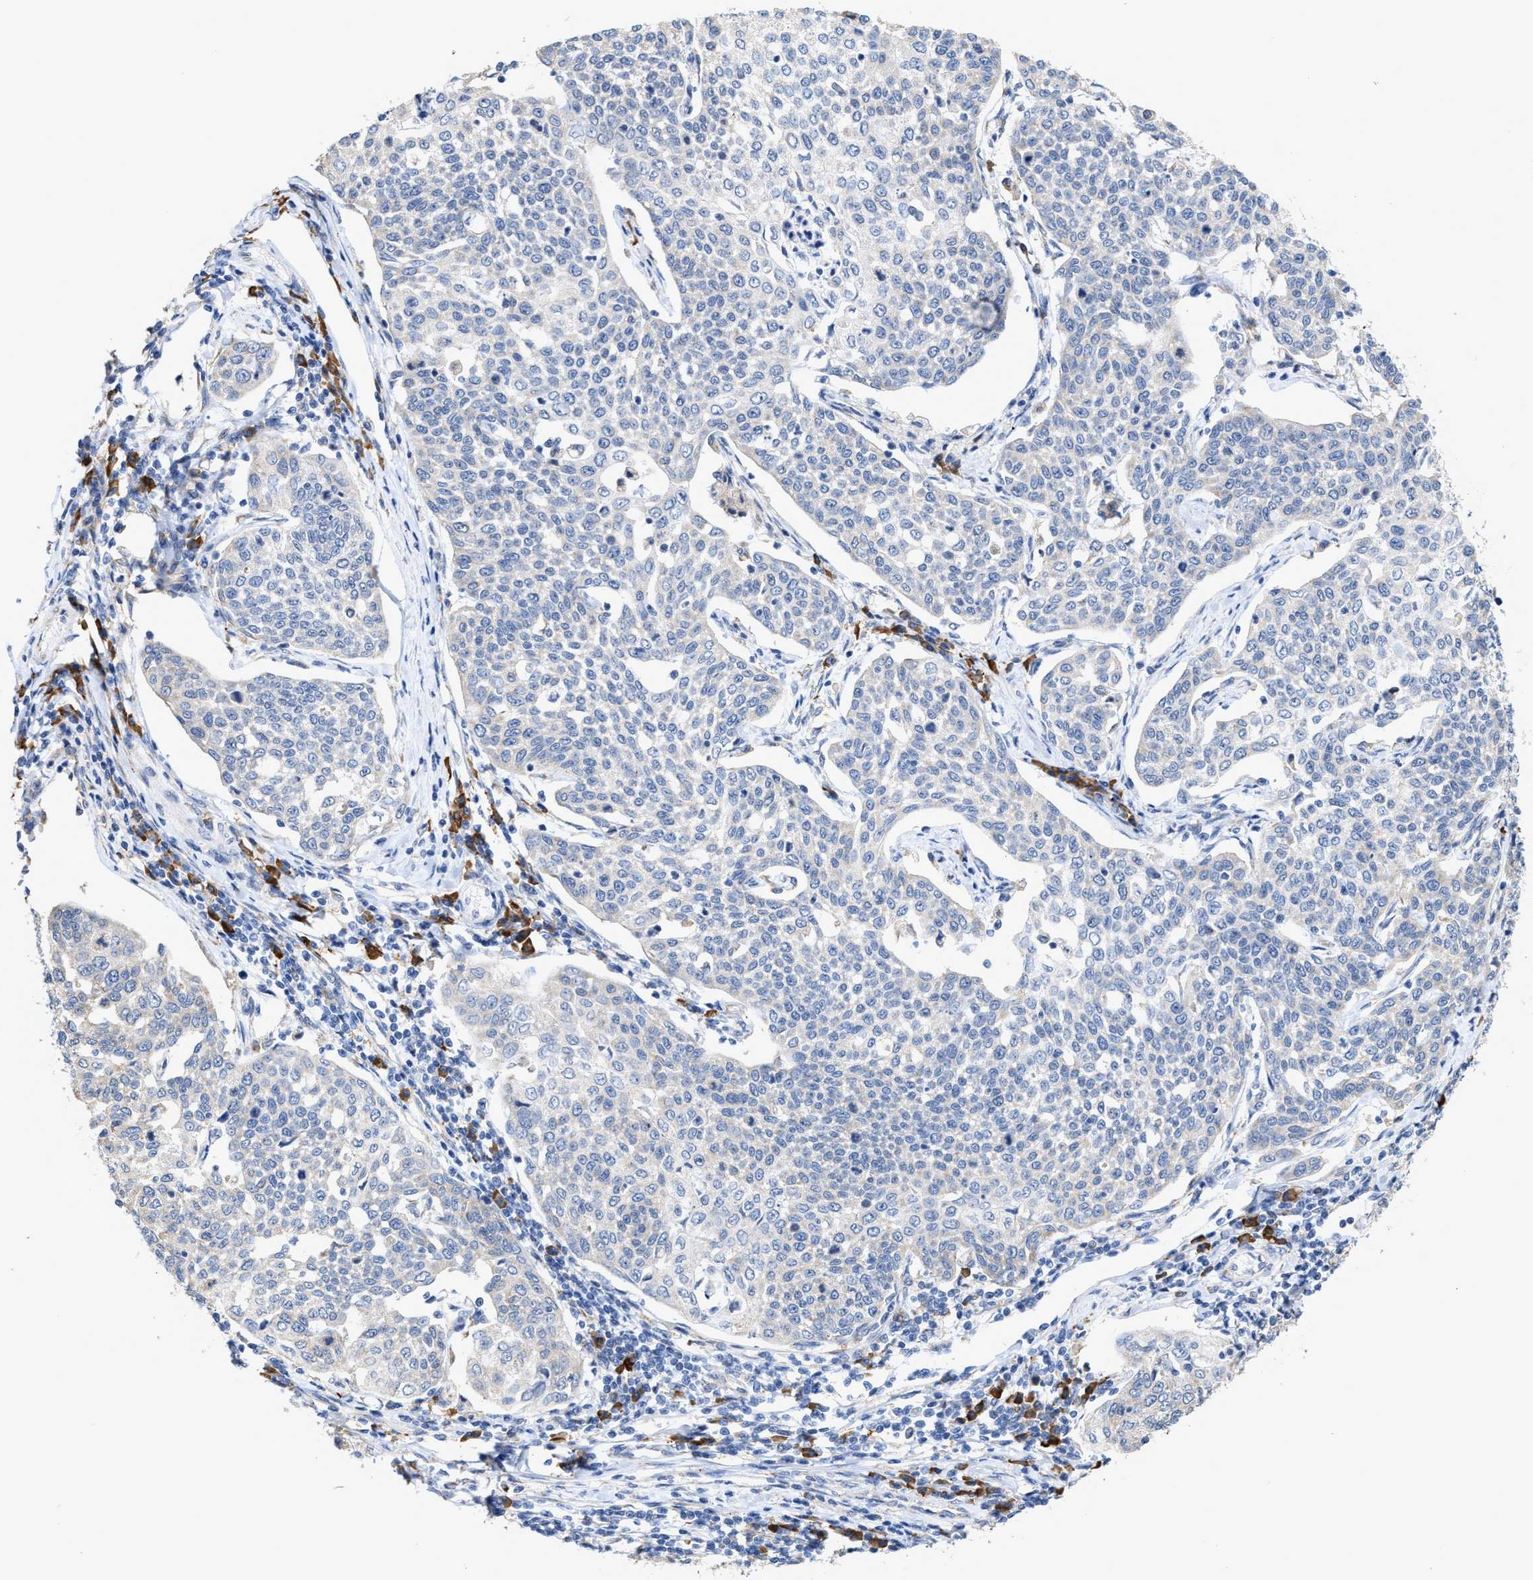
{"staining": {"intensity": "negative", "quantity": "none", "location": "none"}, "tissue": "cervical cancer", "cell_type": "Tumor cells", "image_type": "cancer", "snomed": [{"axis": "morphology", "description": "Squamous cell carcinoma, NOS"}, {"axis": "topography", "description": "Cervix"}], "caption": "Tumor cells are negative for protein expression in human cervical cancer (squamous cell carcinoma). The staining is performed using DAB (3,3'-diaminobenzidine) brown chromogen with nuclei counter-stained in using hematoxylin.", "gene": "RYR2", "patient": {"sex": "female", "age": 34}}